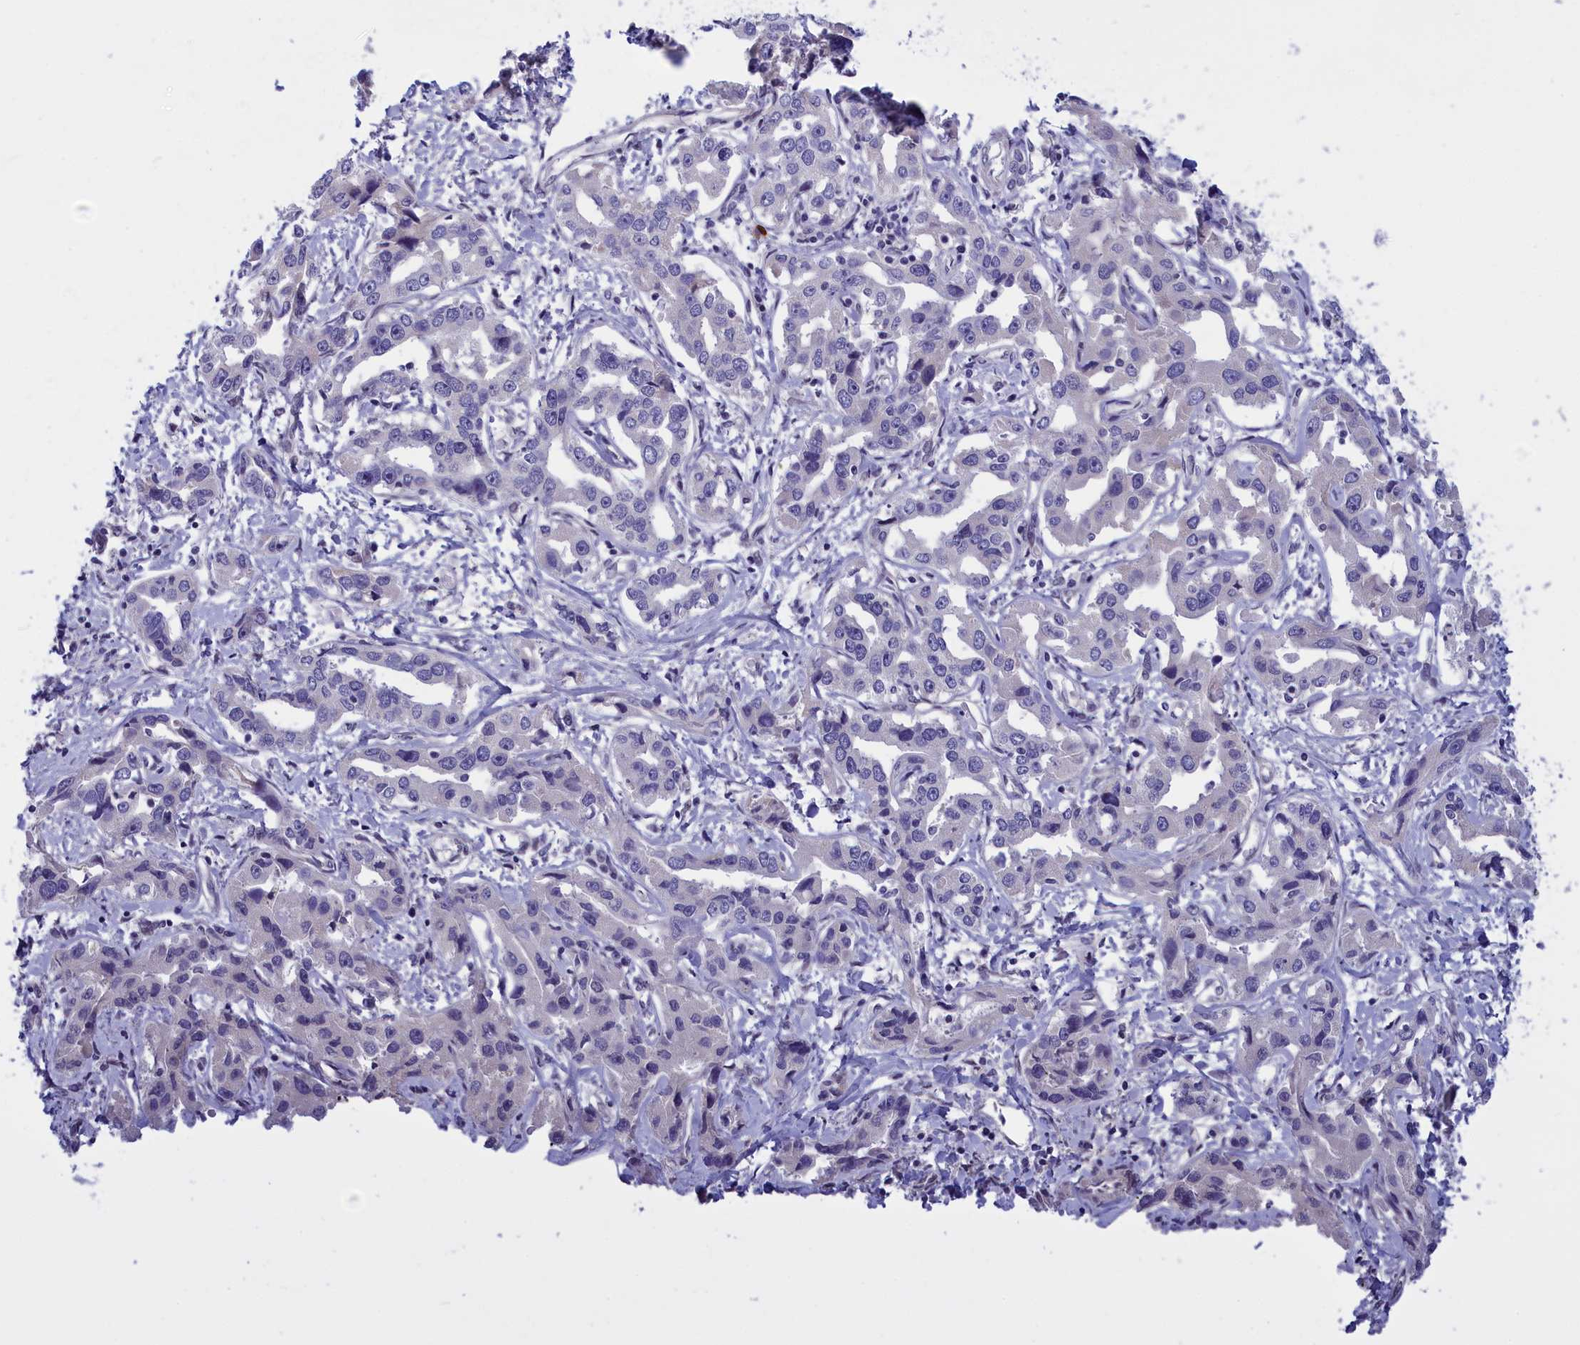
{"staining": {"intensity": "negative", "quantity": "none", "location": "none"}, "tissue": "liver cancer", "cell_type": "Tumor cells", "image_type": "cancer", "snomed": [{"axis": "morphology", "description": "Cholangiocarcinoma"}, {"axis": "topography", "description": "Liver"}], "caption": "IHC histopathology image of human liver cancer stained for a protein (brown), which demonstrates no positivity in tumor cells. The staining is performed using DAB (3,3'-diaminobenzidine) brown chromogen with nuclei counter-stained in using hematoxylin.", "gene": "IGFALS", "patient": {"sex": "male", "age": 59}}